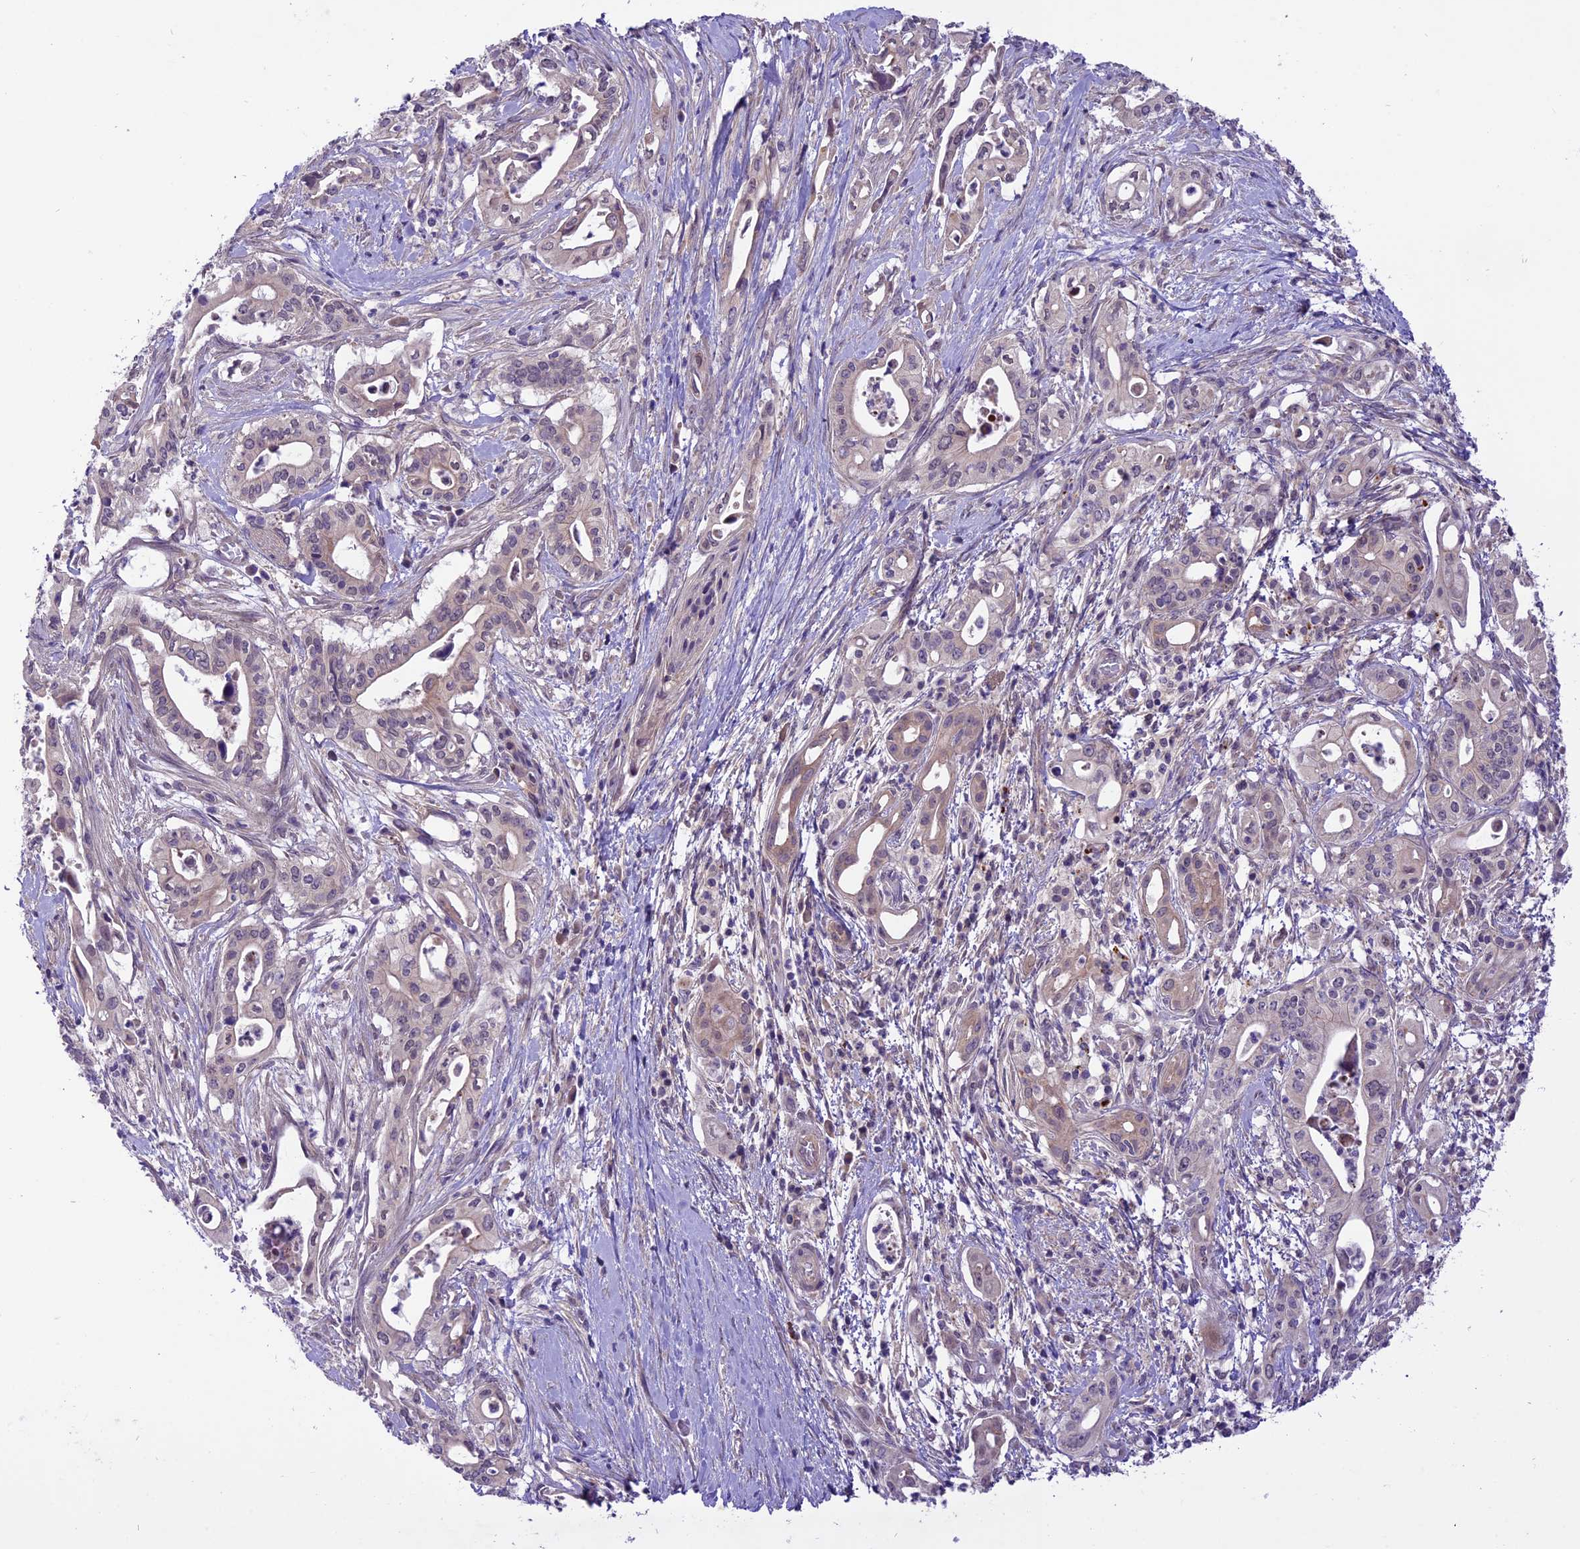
{"staining": {"intensity": "negative", "quantity": "none", "location": "none"}, "tissue": "pancreatic cancer", "cell_type": "Tumor cells", "image_type": "cancer", "snomed": [{"axis": "morphology", "description": "Adenocarcinoma, NOS"}, {"axis": "topography", "description": "Pancreas"}], "caption": "Tumor cells are negative for brown protein staining in adenocarcinoma (pancreatic).", "gene": "SPRED1", "patient": {"sex": "female", "age": 77}}